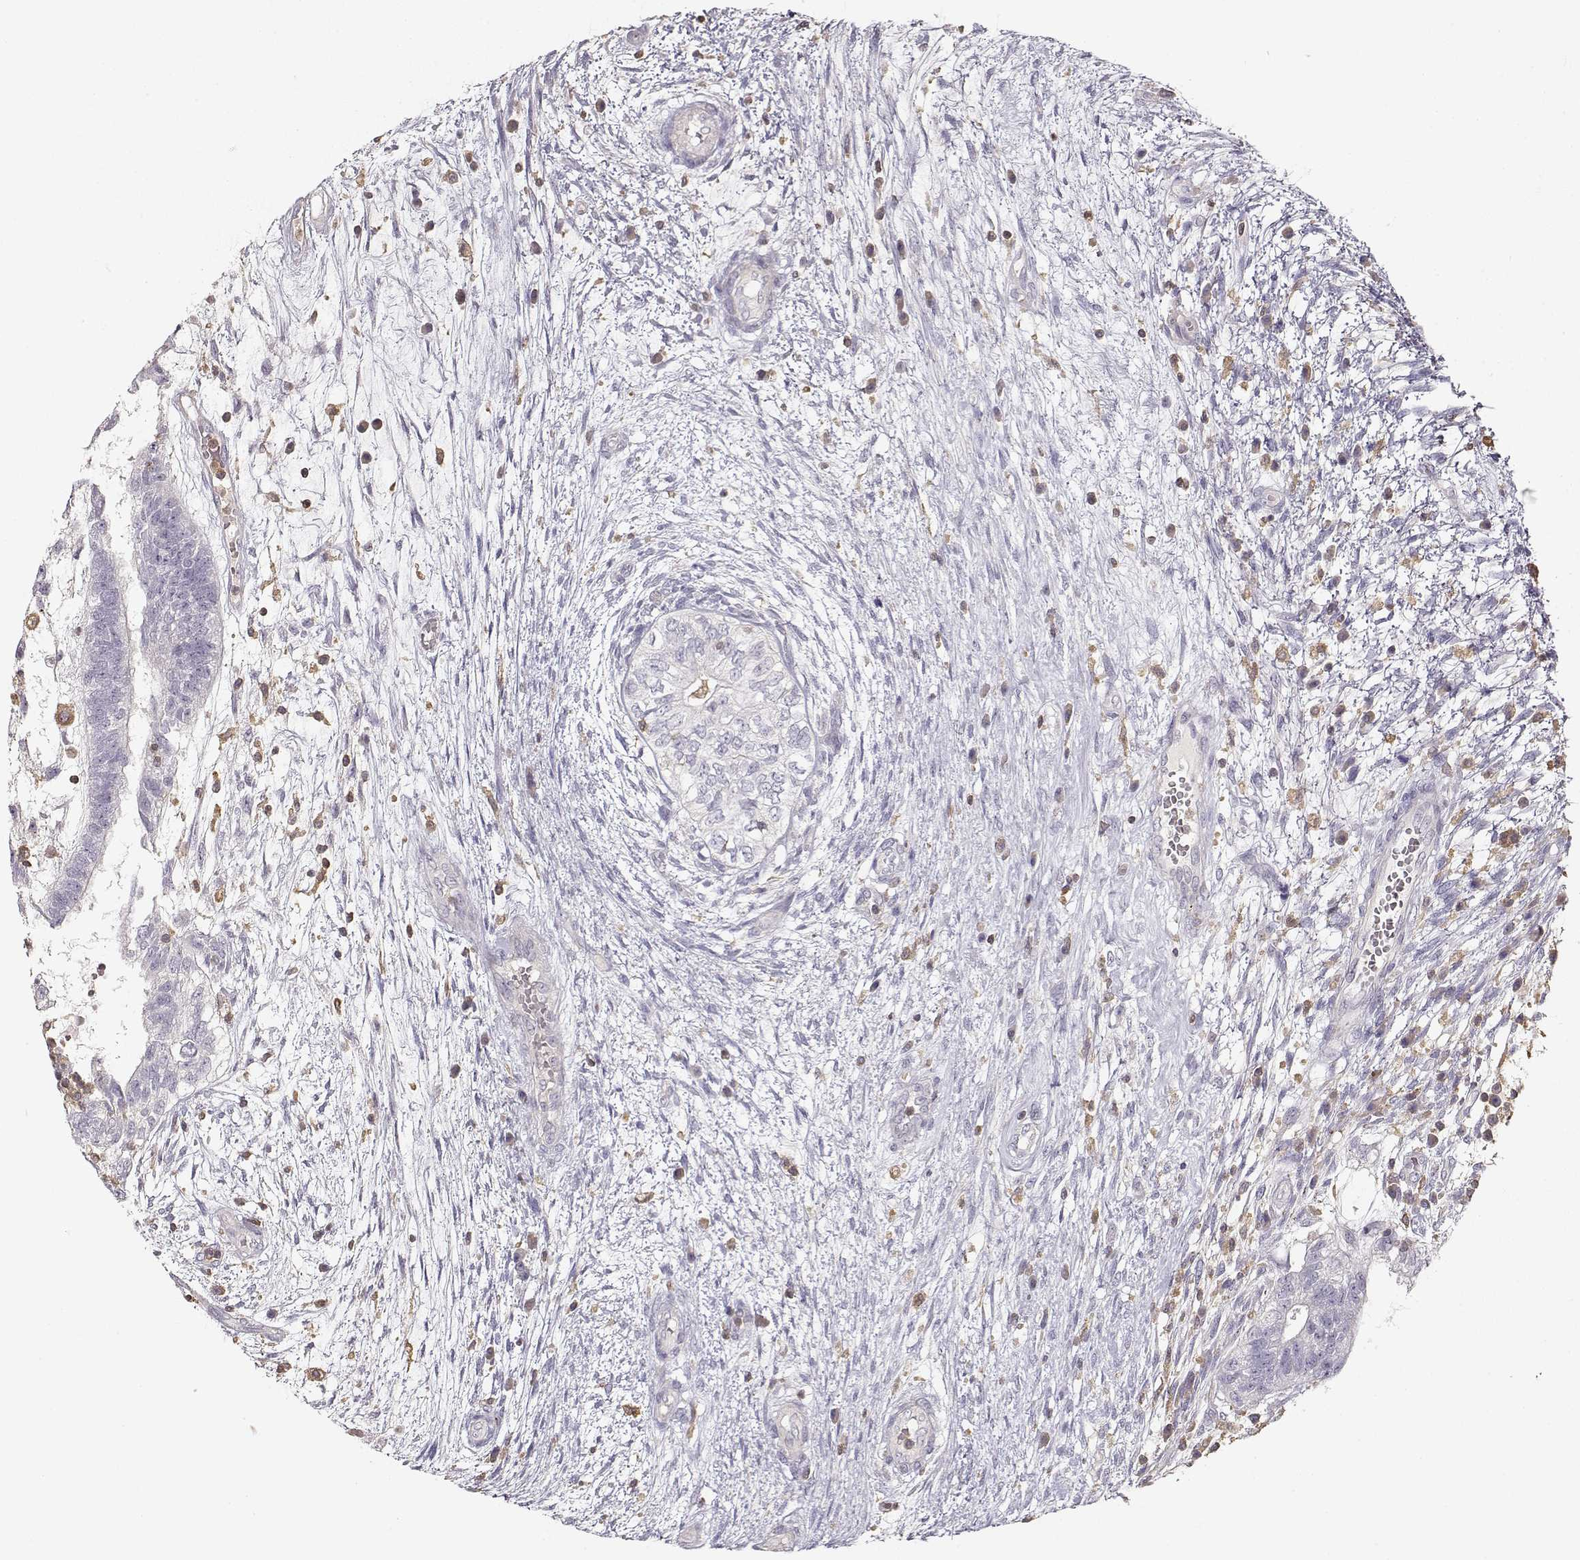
{"staining": {"intensity": "negative", "quantity": "none", "location": "none"}, "tissue": "testis cancer", "cell_type": "Tumor cells", "image_type": "cancer", "snomed": [{"axis": "morphology", "description": "Normal tissue, NOS"}, {"axis": "morphology", "description": "Carcinoma, Embryonal, NOS"}, {"axis": "topography", "description": "Testis"}, {"axis": "topography", "description": "Epididymis"}], "caption": "Testis cancer stained for a protein using immunohistochemistry exhibits no positivity tumor cells.", "gene": "VAV1", "patient": {"sex": "male", "age": 32}}